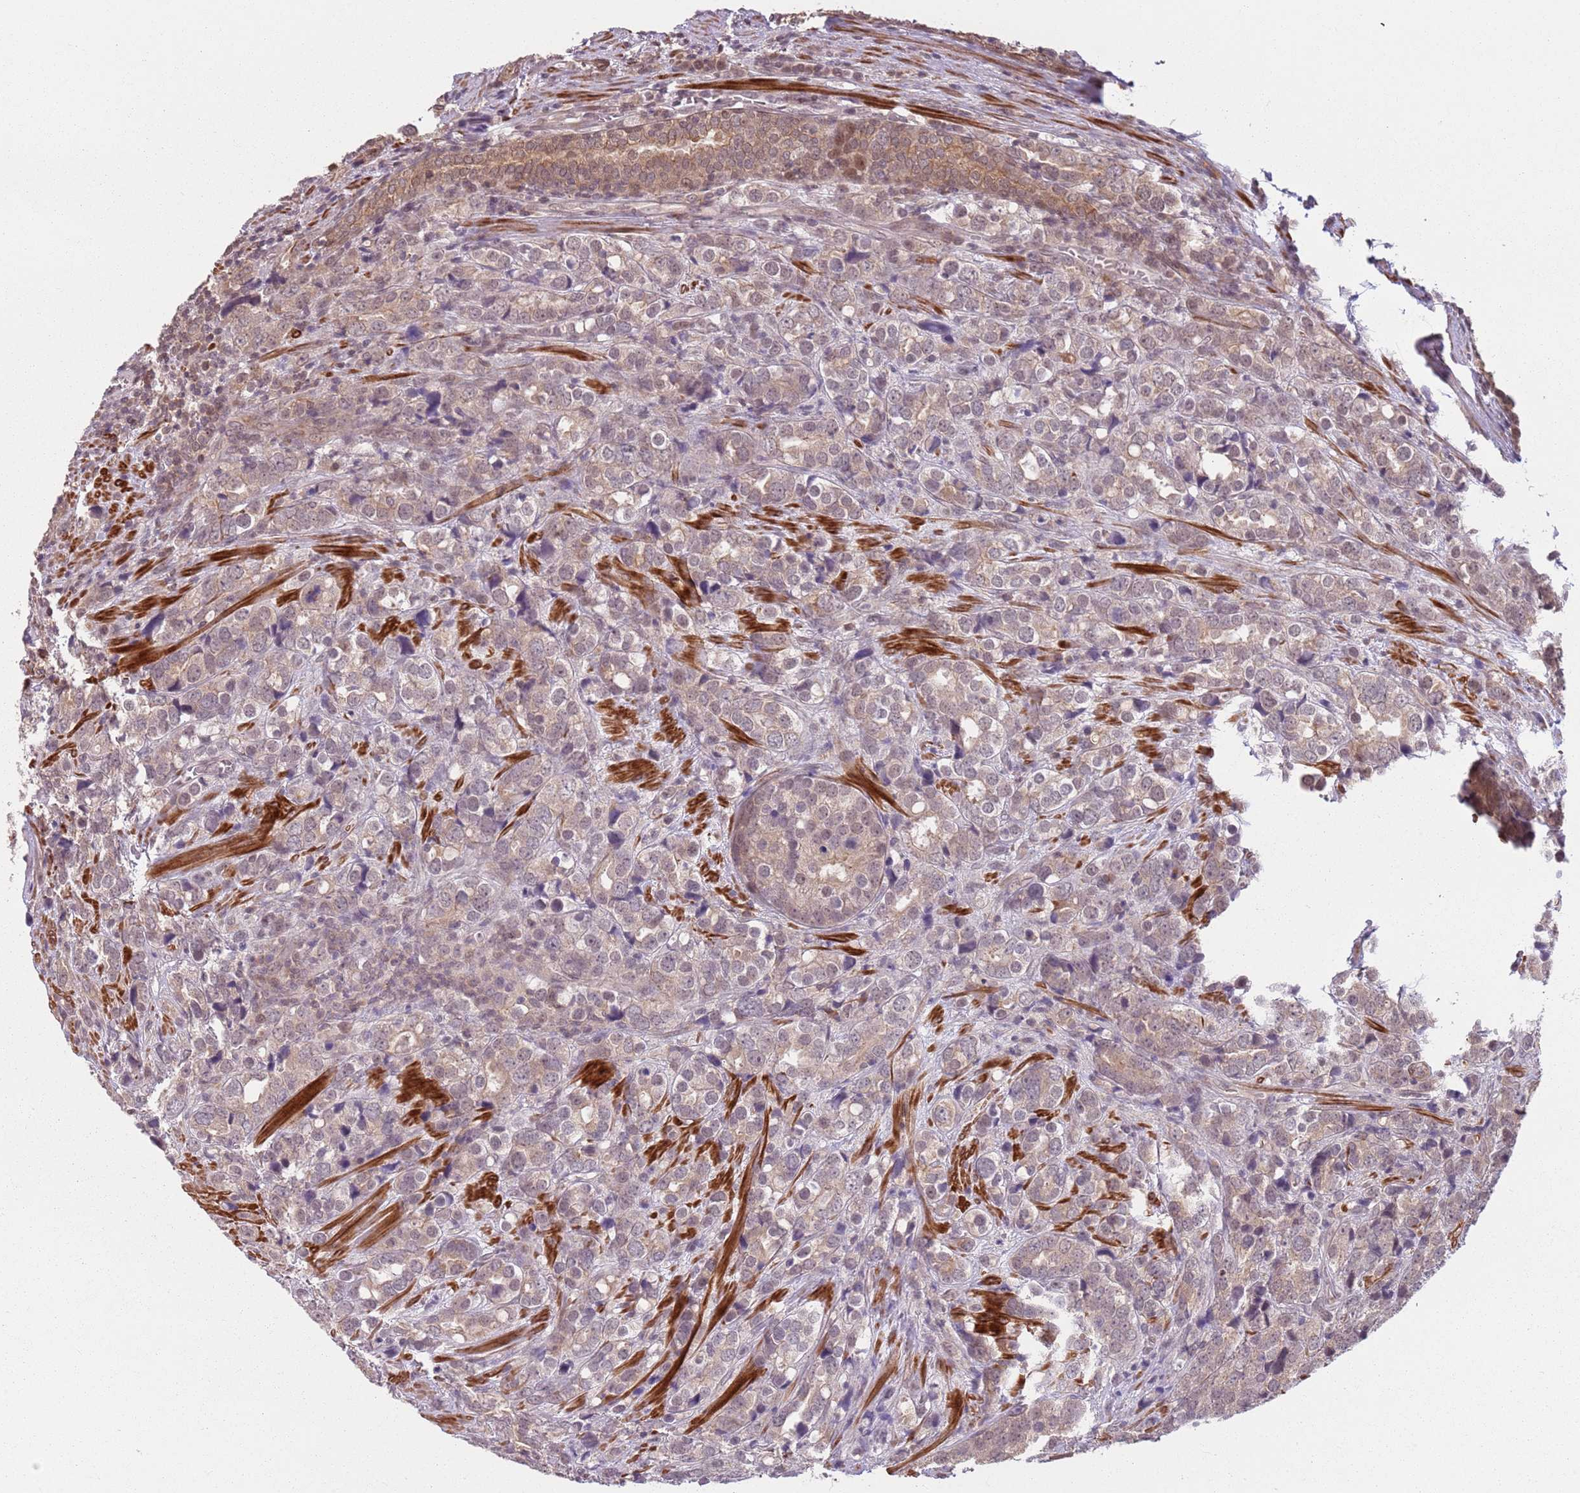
{"staining": {"intensity": "weak", "quantity": "25%-75%", "location": "cytoplasmic/membranous"}, "tissue": "prostate cancer", "cell_type": "Tumor cells", "image_type": "cancer", "snomed": [{"axis": "morphology", "description": "Adenocarcinoma, High grade"}, {"axis": "topography", "description": "Prostate"}], "caption": "Prostate high-grade adenocarcinoma stained for a protein (brown) exhibits weak cytoplasmic/membranous positive expression in about 25%-75% of tumor cells.", "gene": "CCDC154", "patient": {"sex": "male", "age": 71}}